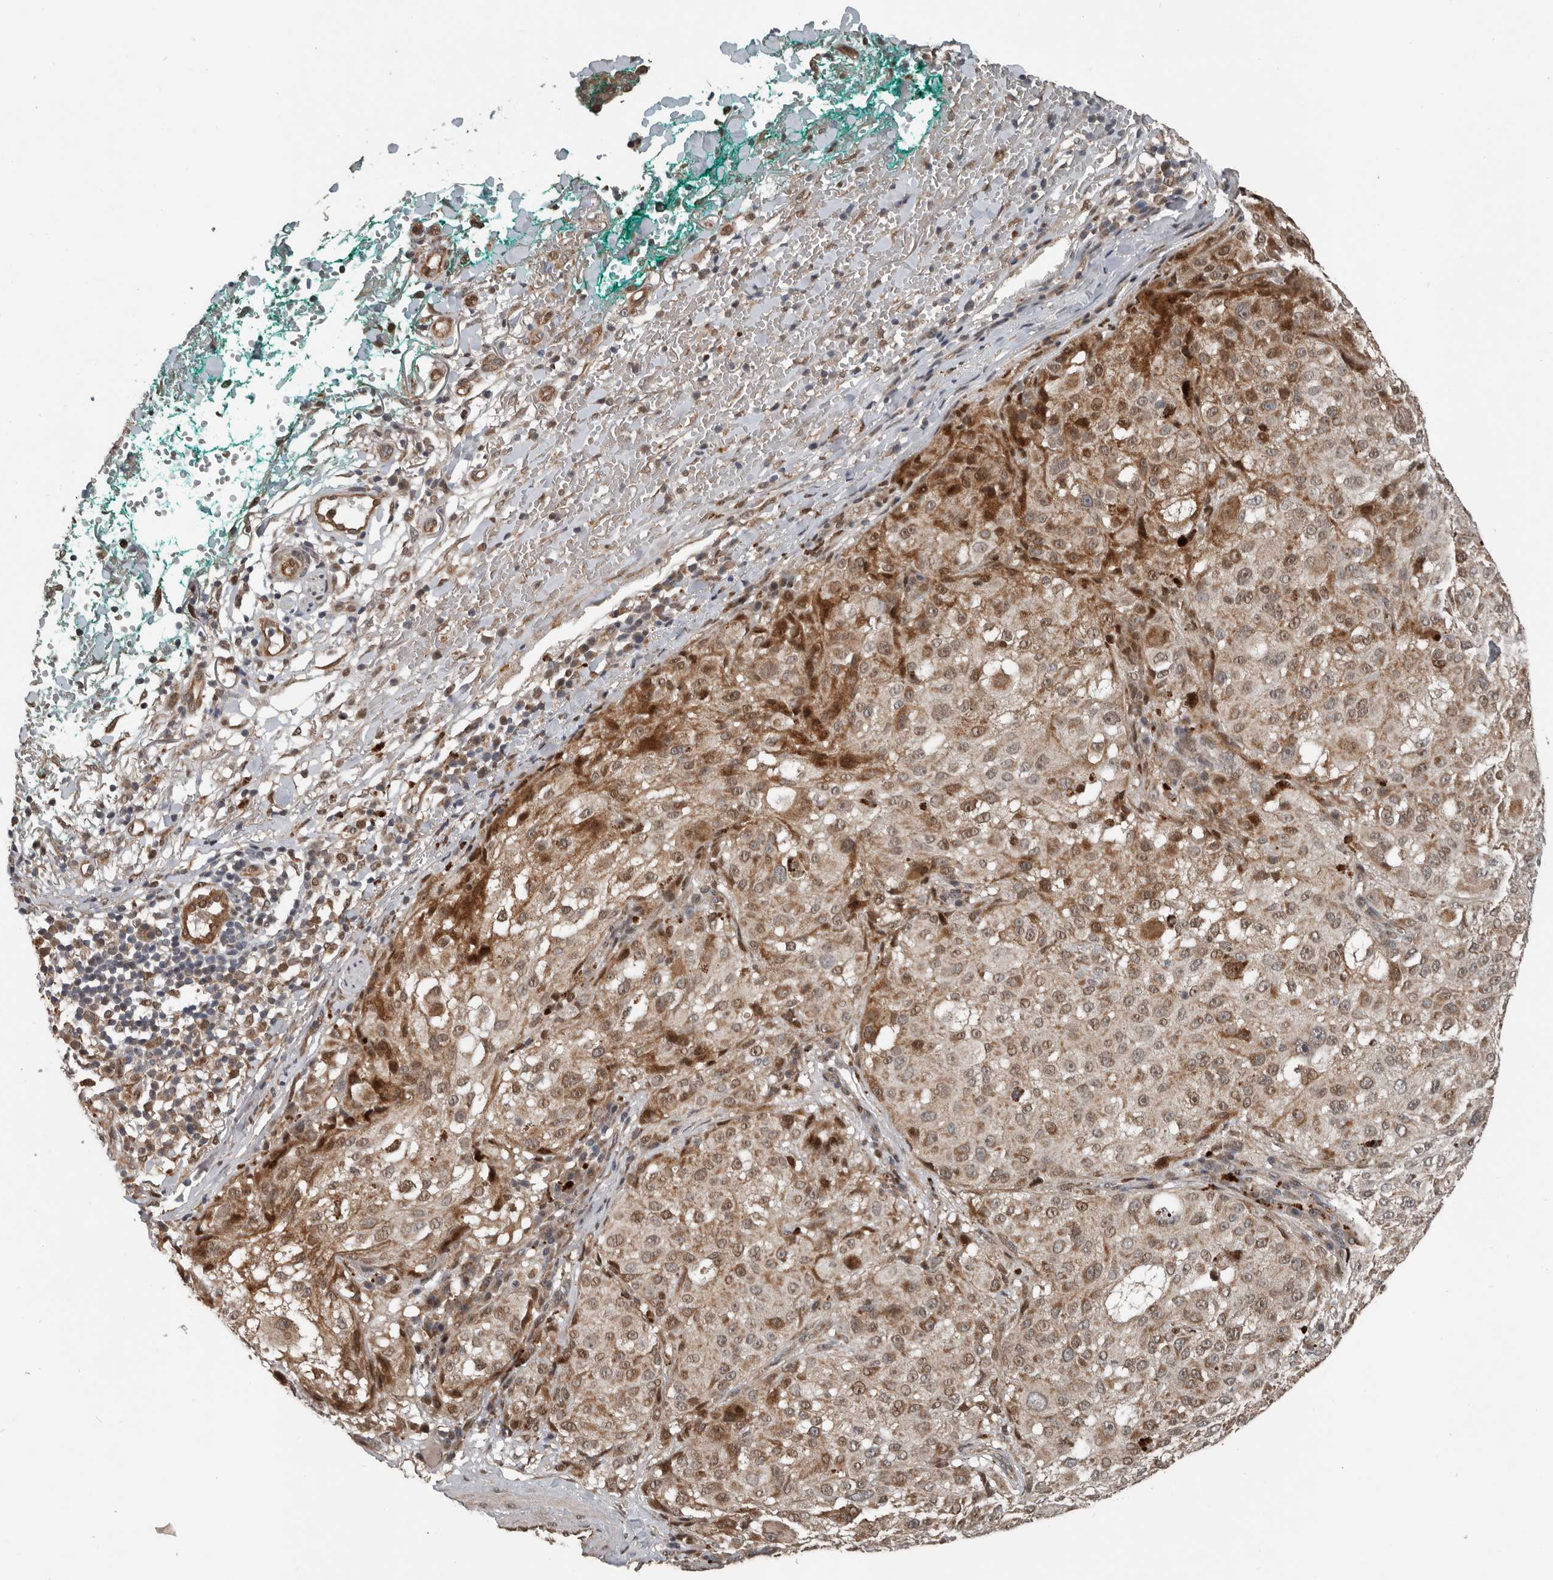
{"staining": {"intensity": "moderate", "quantity": "25%-75%", "location": "cytoplasmic/membranous,nuclear"}, "tissue": "melanoma", "cell_type": "Tumor cells", "image_type": "cancer", "snomed": [{"axis": "morphology", "description": "Necrosis, NOS"}, {"axis": "morphology", "description": "Malignant melanoma, NOS"}, {"axis": "topography", "description": "Skin"}], "caption": "Malignant melanoma was stained to show a protein in brown. There is medium levels of moderate cytoplasmic/membranous and nuclear expression in approximately 25%-75% of tumor cells.", "gene": "YOD1", "patient": {"sex": "female", "age": 87}}